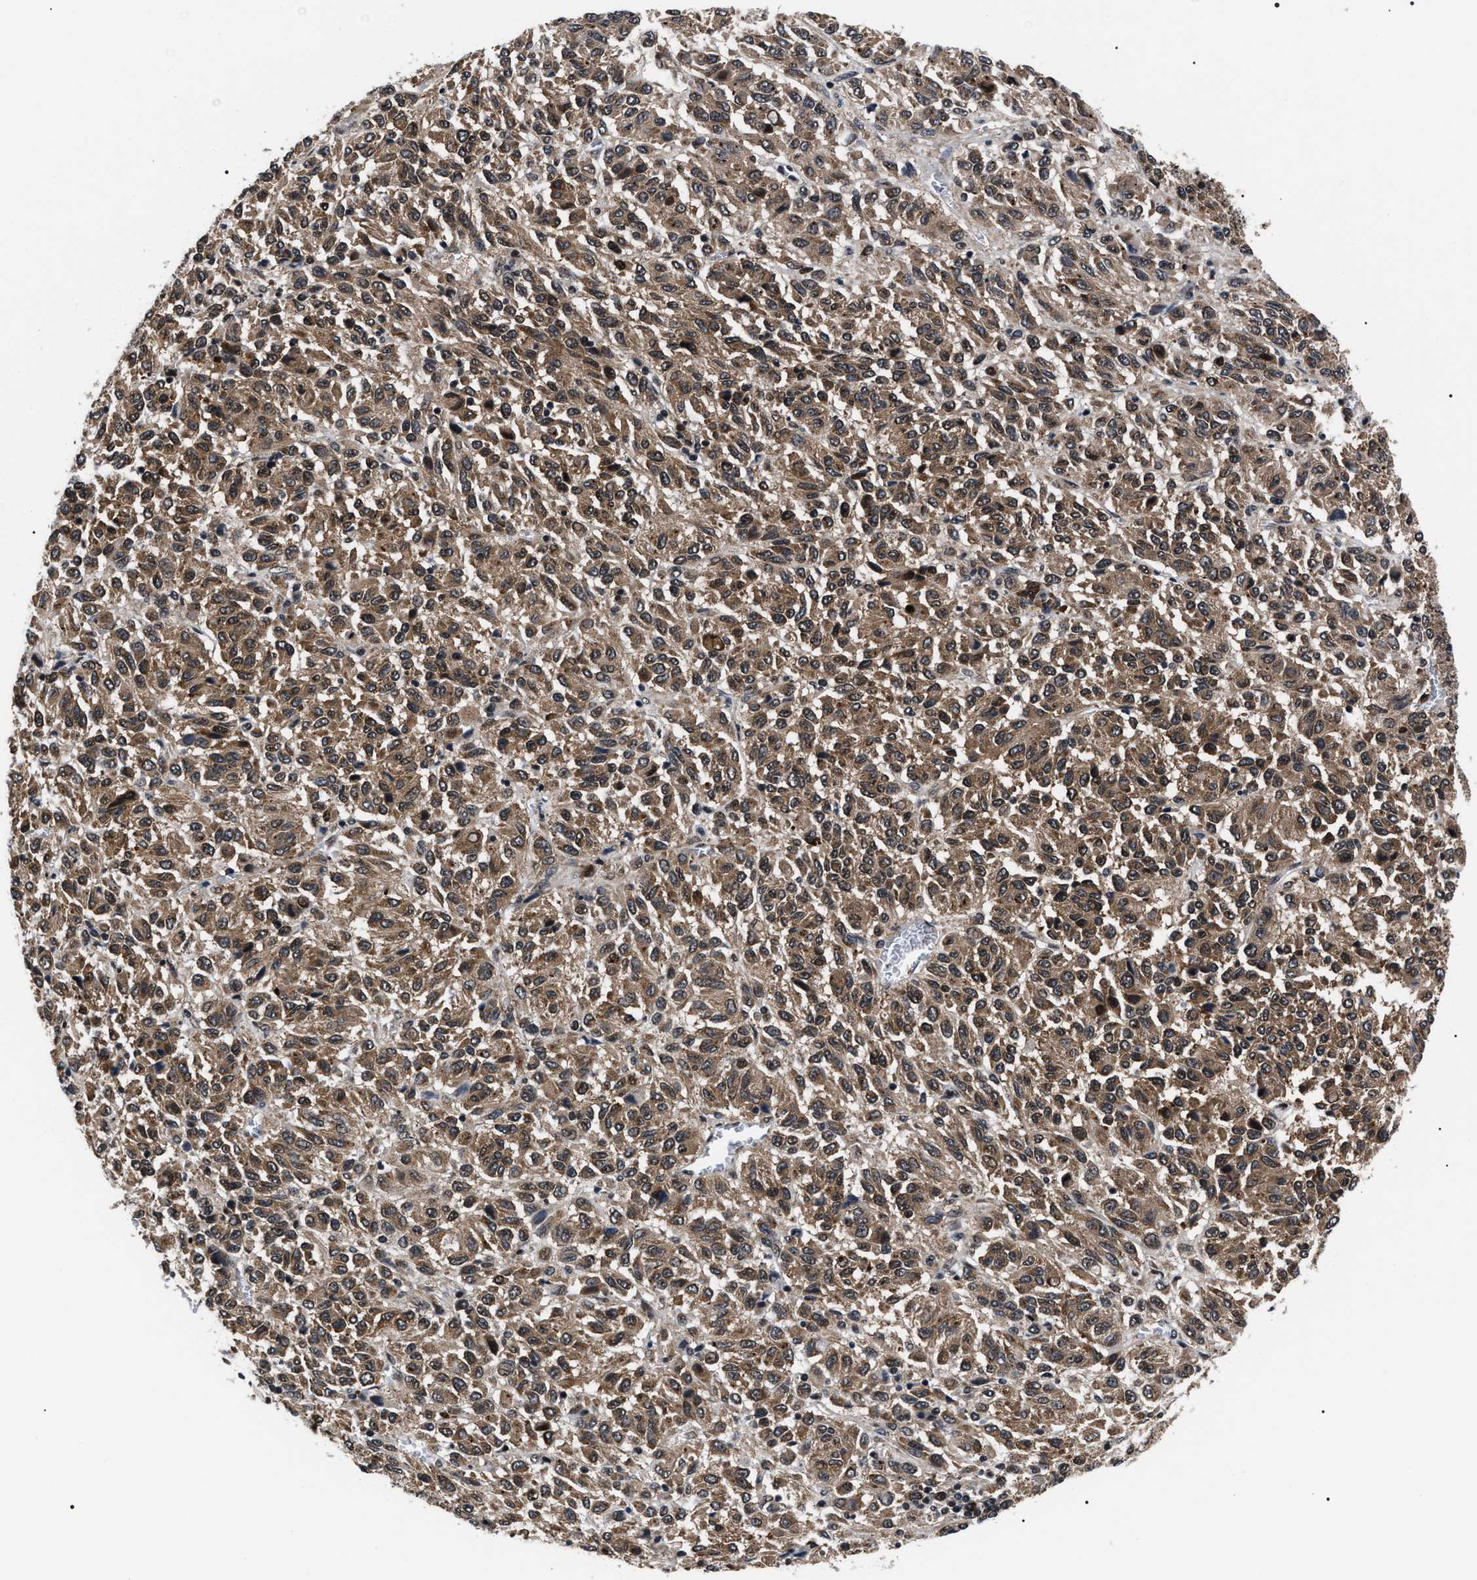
{"staining": {"intensity": "moderate", "quantity": ">75%", "location": "cytoplasmic/membranous"}, "tissue": "melanoma", "cell_type": "Tumor cells", "image_type": "cancer", "snomed": [{"axis": "morphology", "description": "Malignant melanoma, Metastatic site"}, {"axis": "topography", "description": "Lung"}], "caption": "This micrograph shows melanoma stained with IHC to label a protein in brown. The cytoplasmic/membranous of tumor cells show moderate positivity for the protein. Nuclei are counter-stained blue.", "gene": "CSNK2A1", "patient": {"sex": "male", "age": 64}}